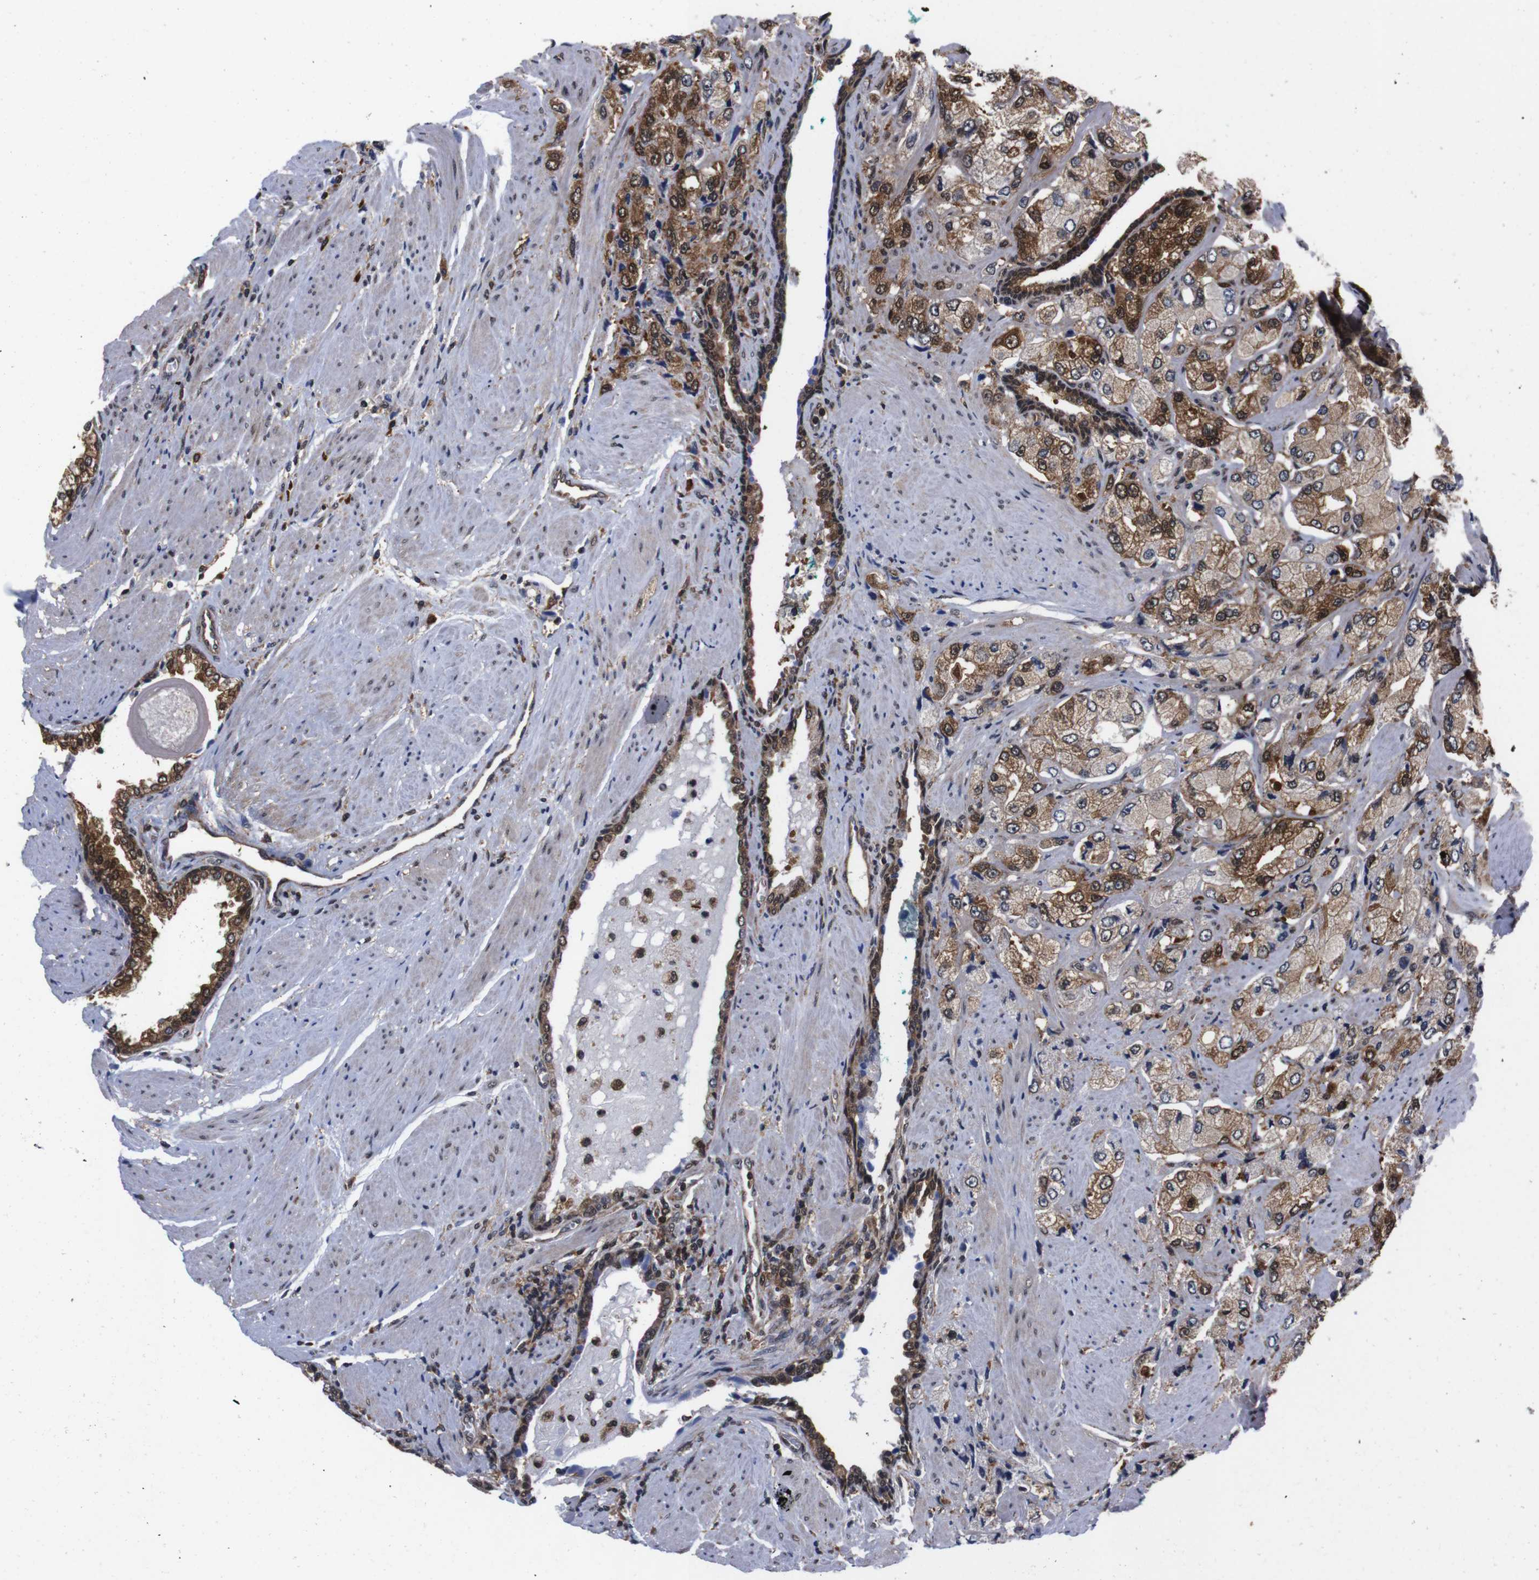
{"staining": {"intensity": "moderate", "quantity": ">75%", "location": "cytoplasmic/membranous,nuclear"}, "tissue": "prostate cancer", "cell_type": "Tumor cells", "image_type": "cancer", "snomed": [{"axis": "morphology", "description": "Adenocarcinoma, High grade"}, {"axis": "topography", "description": "Prostate"}], "caption": "An image showing moderate cytoplasmic/membranous and nuclear positivity in about >75% of tumor cells in prostate cancer, as visualized by brown immunohistochemical staining.", "gene": "UBQLN2", "patient": {"sex": "male", "age": 58}}